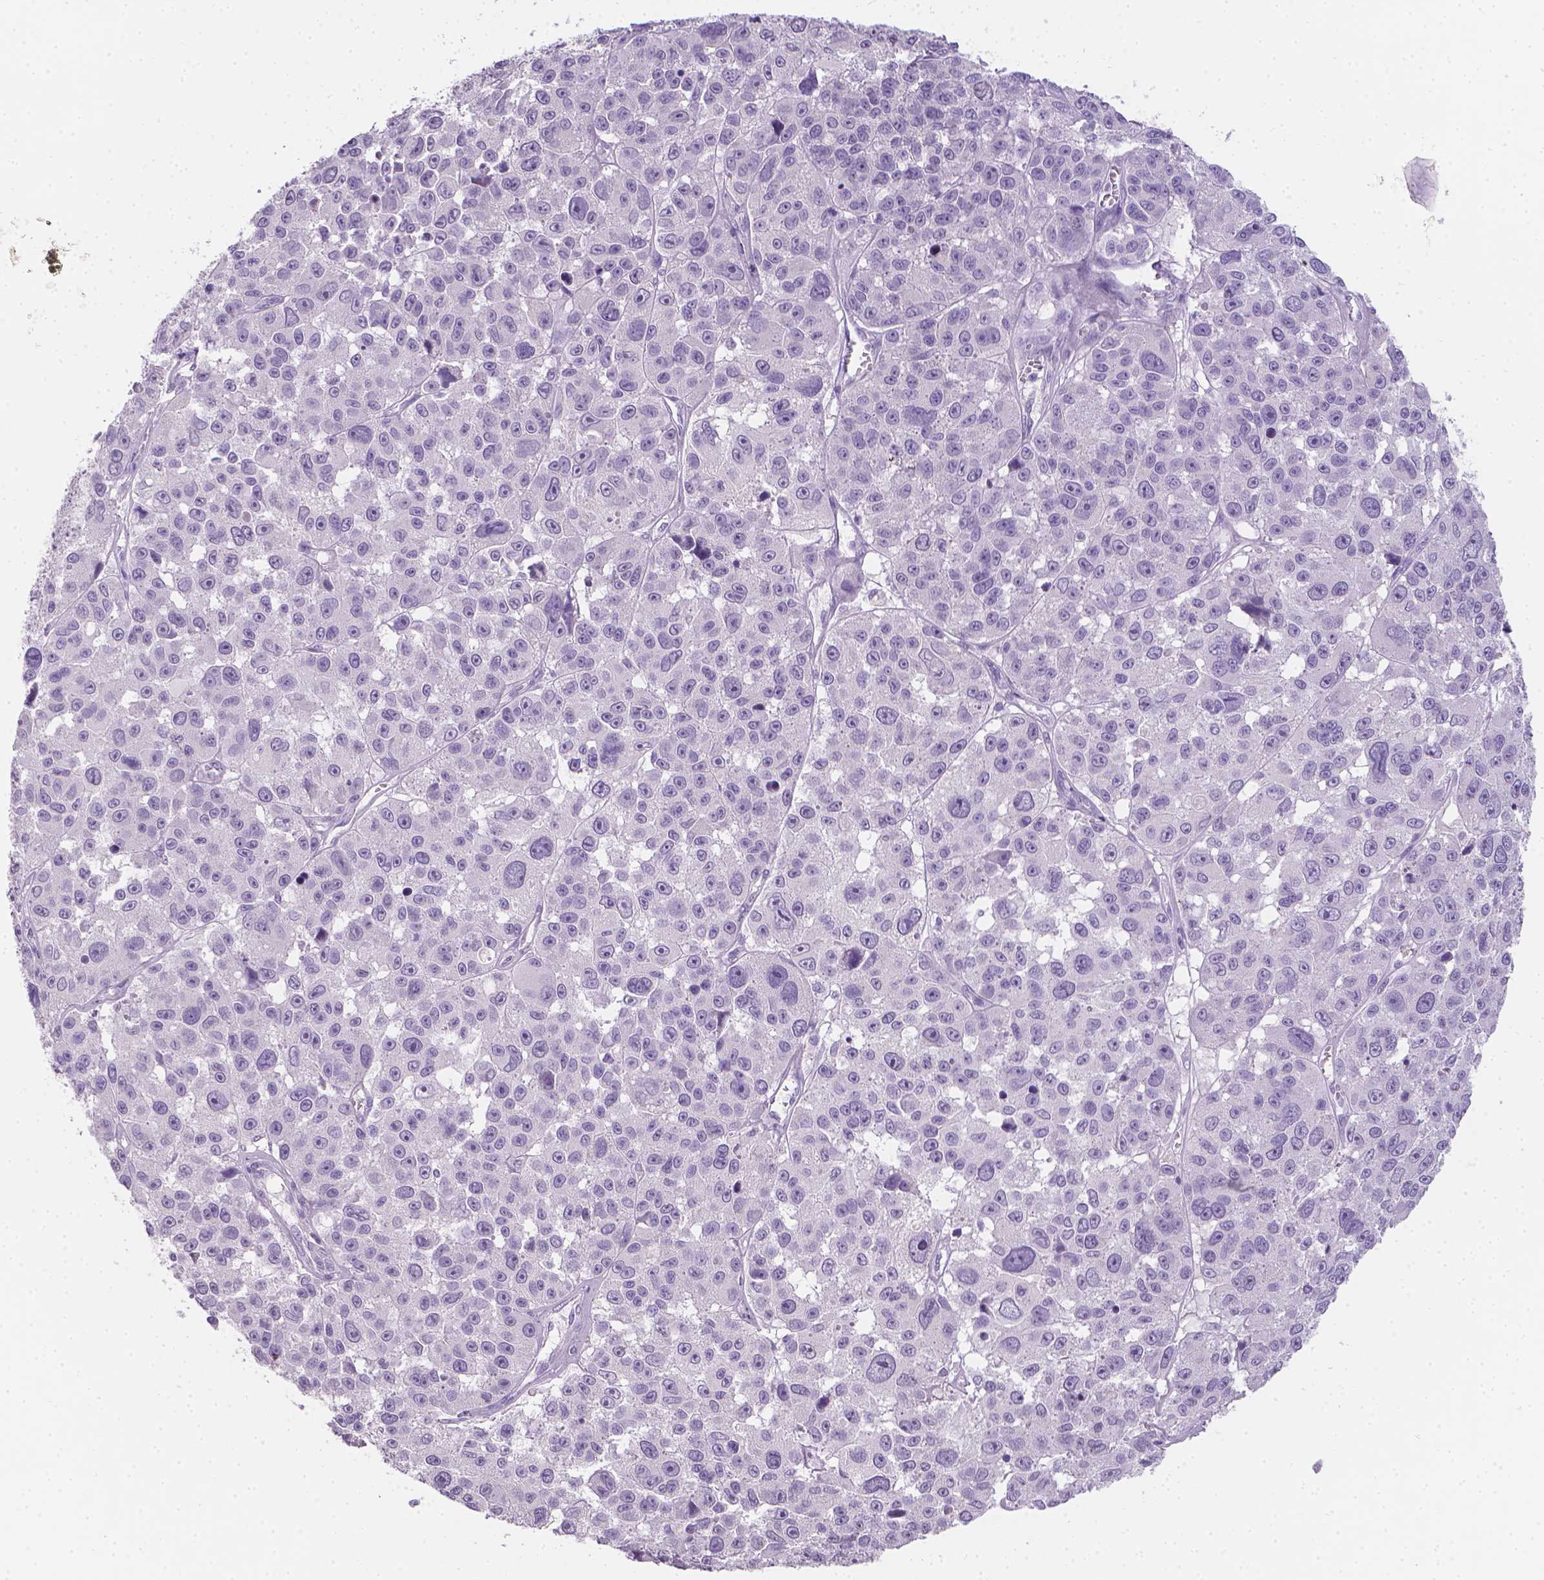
{"staining": {"intensity": "negative", "quantity": "none", "location": "none"}, "tissue": "melanoma", "cell_type": "Tumor cells", "image_type": "cancer", "snomed": [{"axis": "morphology", "description": "Malignant melanoma, NOS"}, {"axis": "topography", "description": "Skin"}], "caption": "An IHC histopathology image of melanoma is shown. There is no staining in tumor cells of melanoma.", "gene": "TNNI2", "patient": {"sex": "female", "age": 66}}